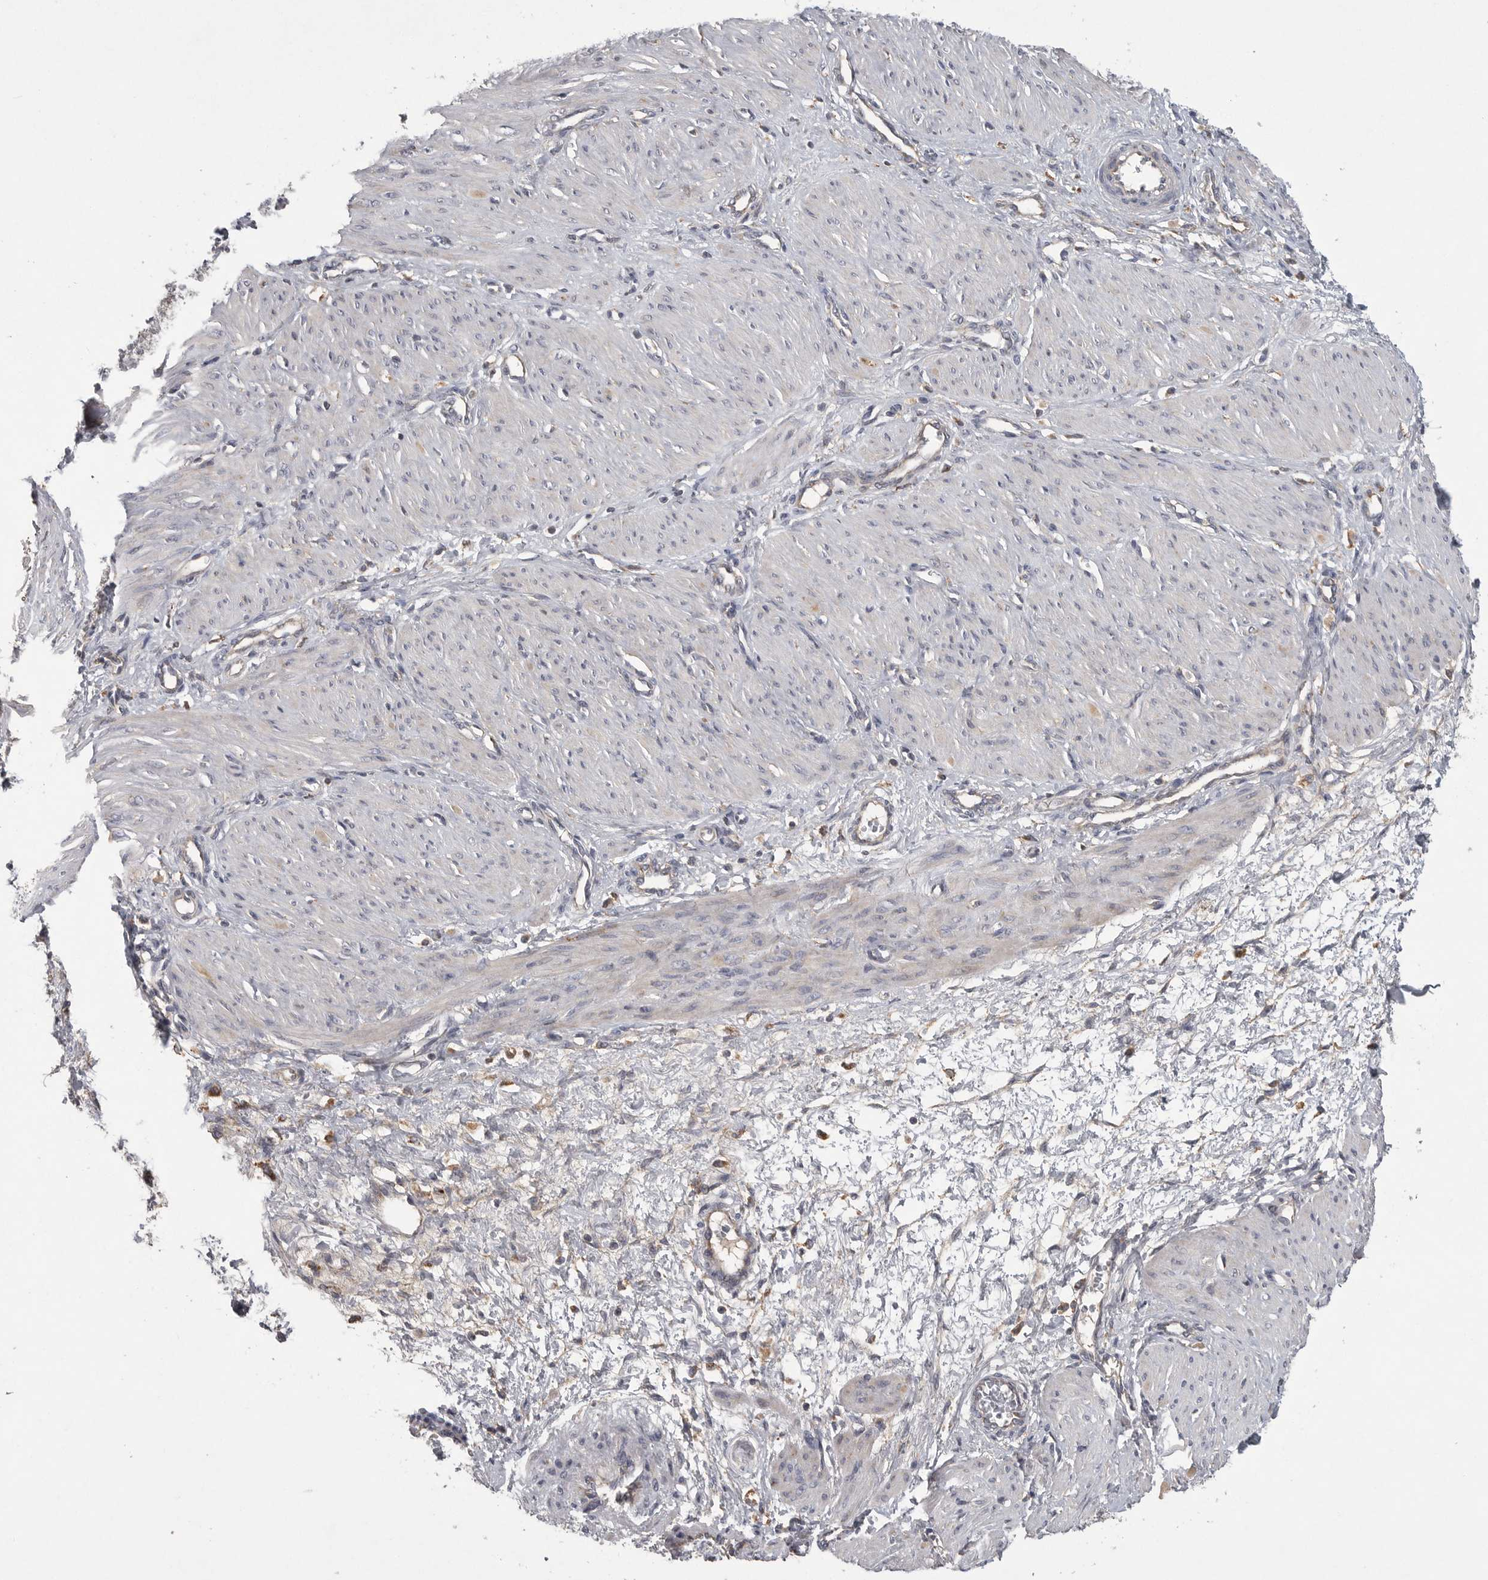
{"staining": {"intensity": "weak", "quantity": "25%-75%", "location": "cytoplasmic/membranous"}, "tissue": "smooth muscle", "cell_type": "Smooth muscle cells", "image_type": "normal", "snomed": [{"axis": "morphology", "description": "Normal tissue, NOS"}, {"axis": "topography", "description": "Endometrium"}], "caption": "Normal smooth muscle exhibits weak cytoplasmic/membranous positivity in approximately 25%-75% of smooth muscle cells, visualized by immunohistochemistry.", "gene": "LAMTOR3", "patient": {"sex": "female", "age": 33}}